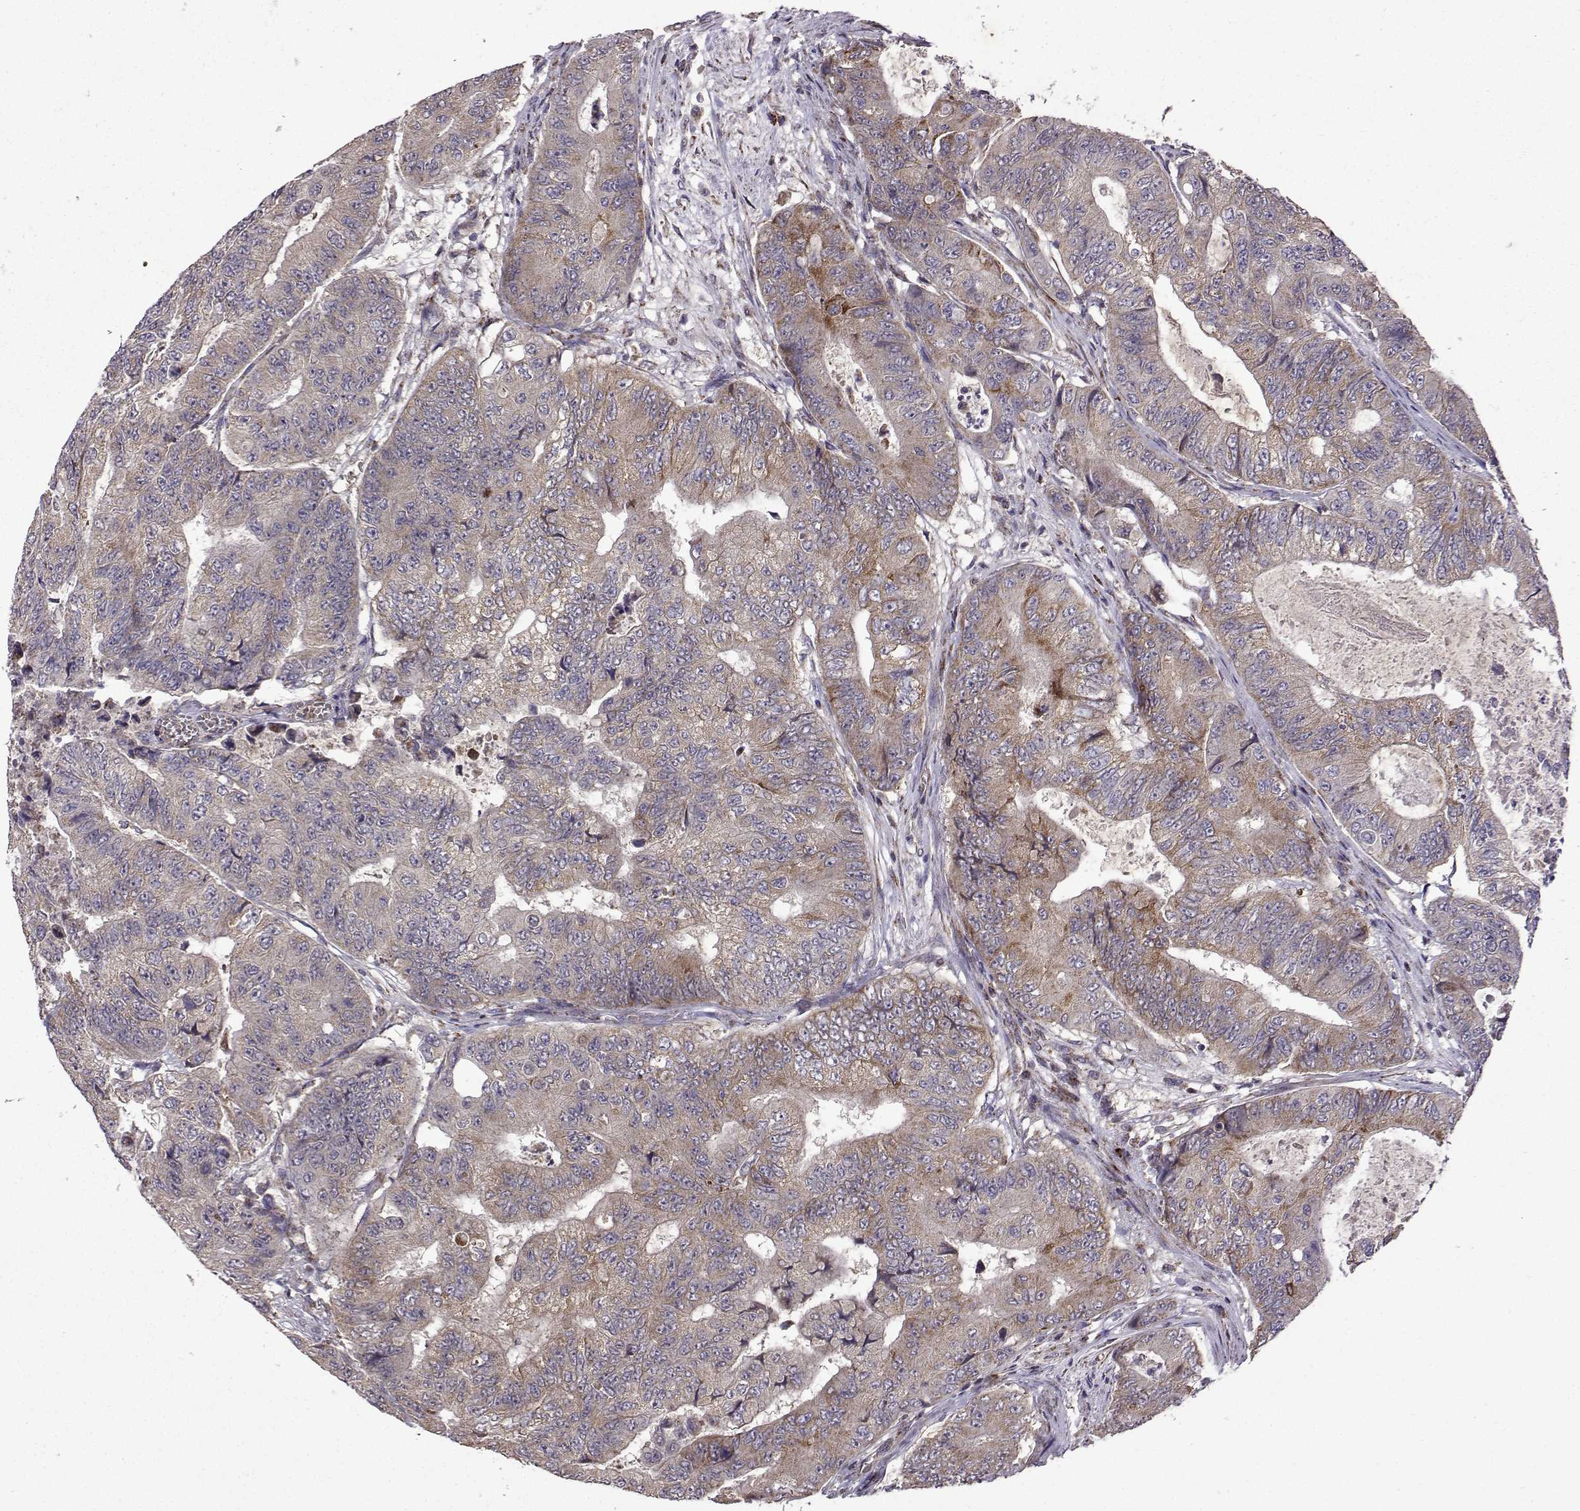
{"staining": {"intensity": "moderate", "quantity": "<25%", "location": "cytoplasmic/membranous"}, "tissue": "colorectal cancer", "cell_type": "Tumor cells", "image_type": "cancer", "snomed": [{"axis": "morphology", "description": "Adenocarcinoma, NOS"}, {"axis": "topography", "description": "Colon"}], "caption": "The image shows immunohistochemical staining of colorectal cancer (adenocarcinoma). There is moderate cytoplasmic/membranous expression is present in about <25% of tumor cells. (DAB (3,3'-diaminobenzidine) = brown stain, brightfield microscopy at high magnification).", "gene": "TAB2", "patient": {"sex": "female", "age": 48}}